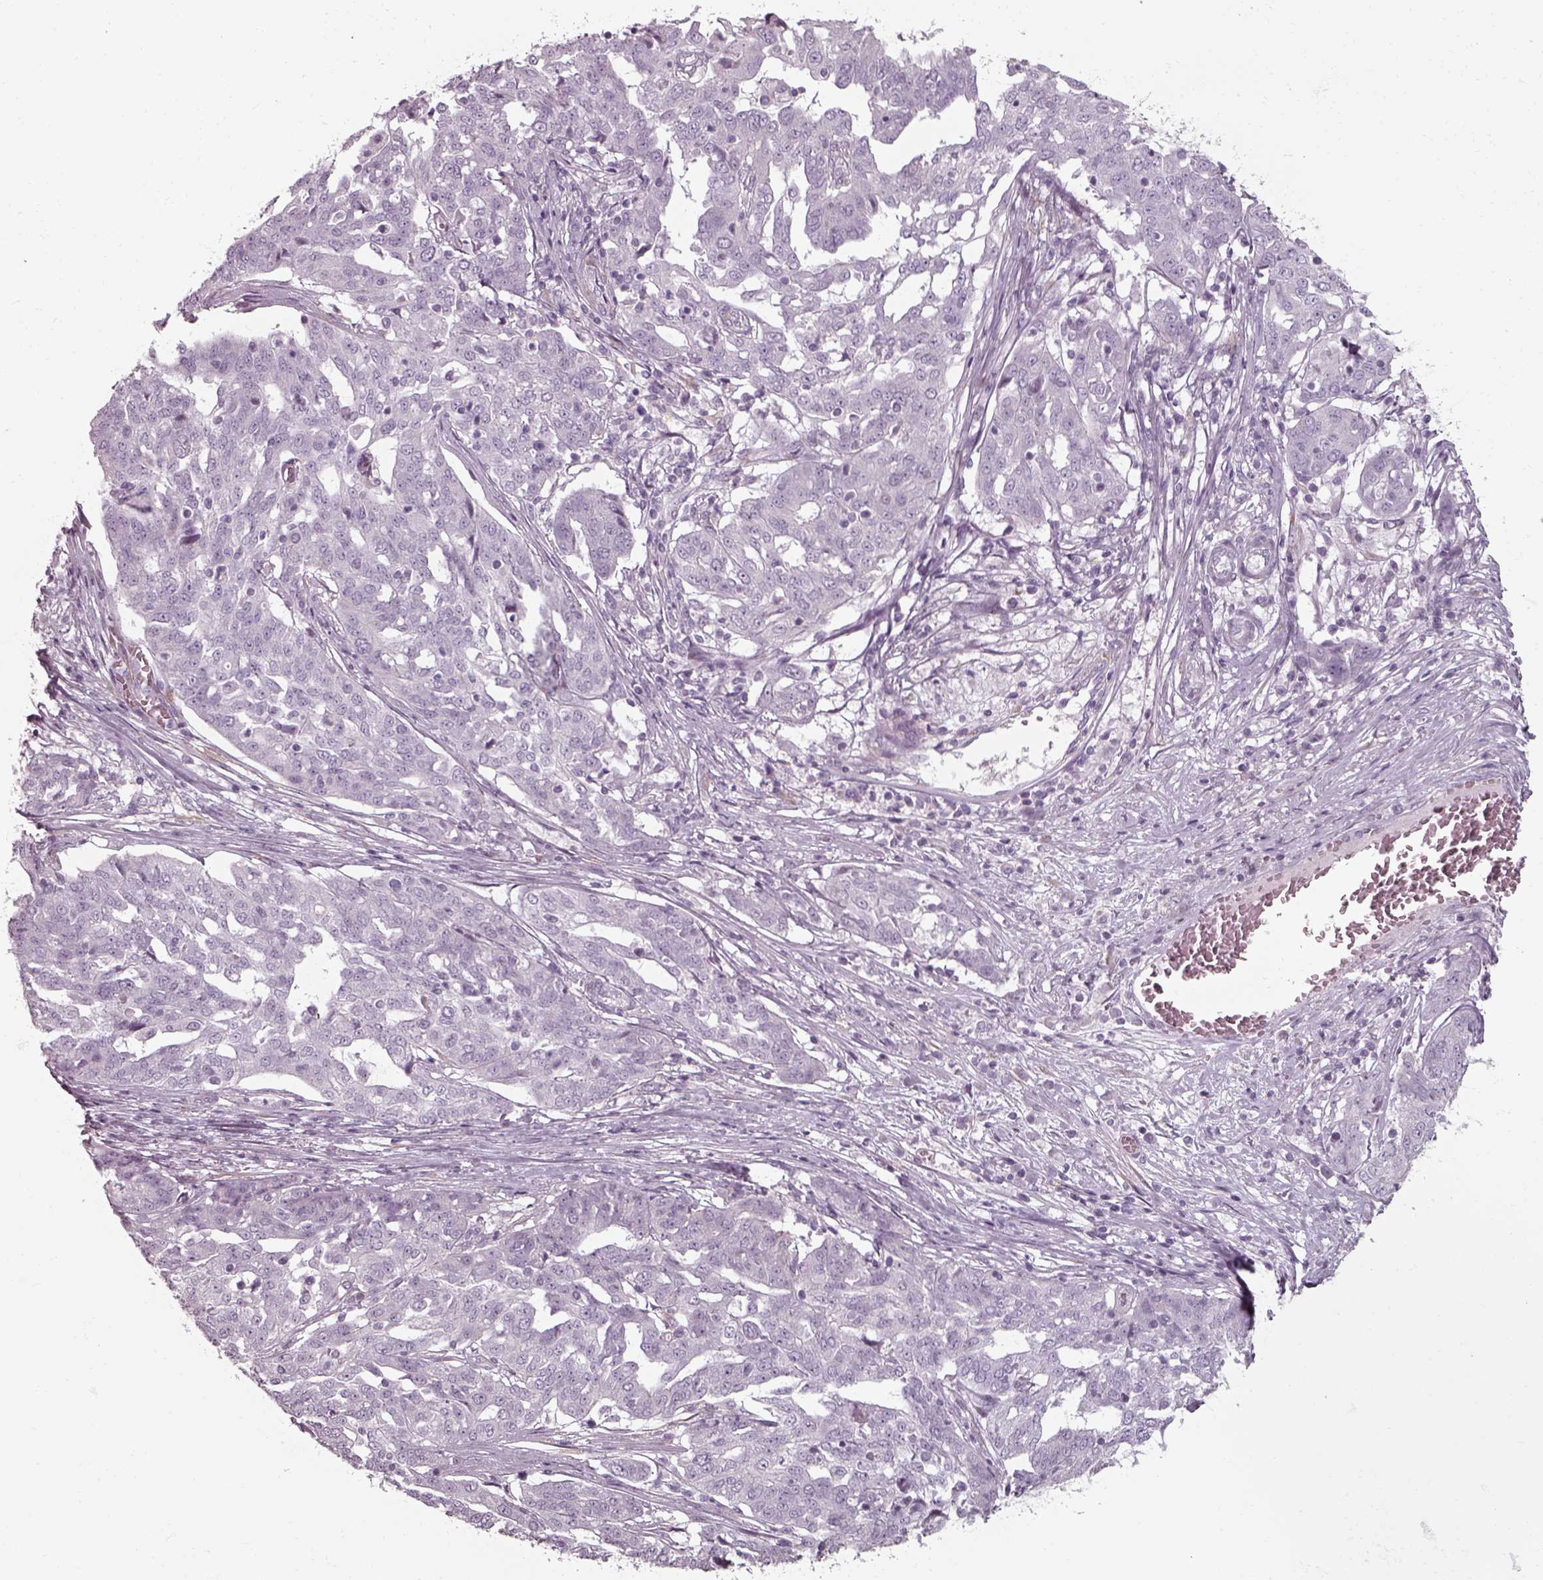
{"staining": {"intensity": "negative", "quantity": "none", "location": "none"}, "tissue": "ovarian cancer", "cell_type": "Tumor cells", "image_type": "cancer", "snomed": [{"axis": "morphology", "description": "Cystadenocarcinoma, serous, NOS"}, {"axis": "topography", "description": "Ovary"}], "caption": "Tumor cells are negative for protein expression in human serous cystadenocarcinoma (ovarian).", "gene": "SEPTIN14", "patient": {"sex": "female", "age": 67}}